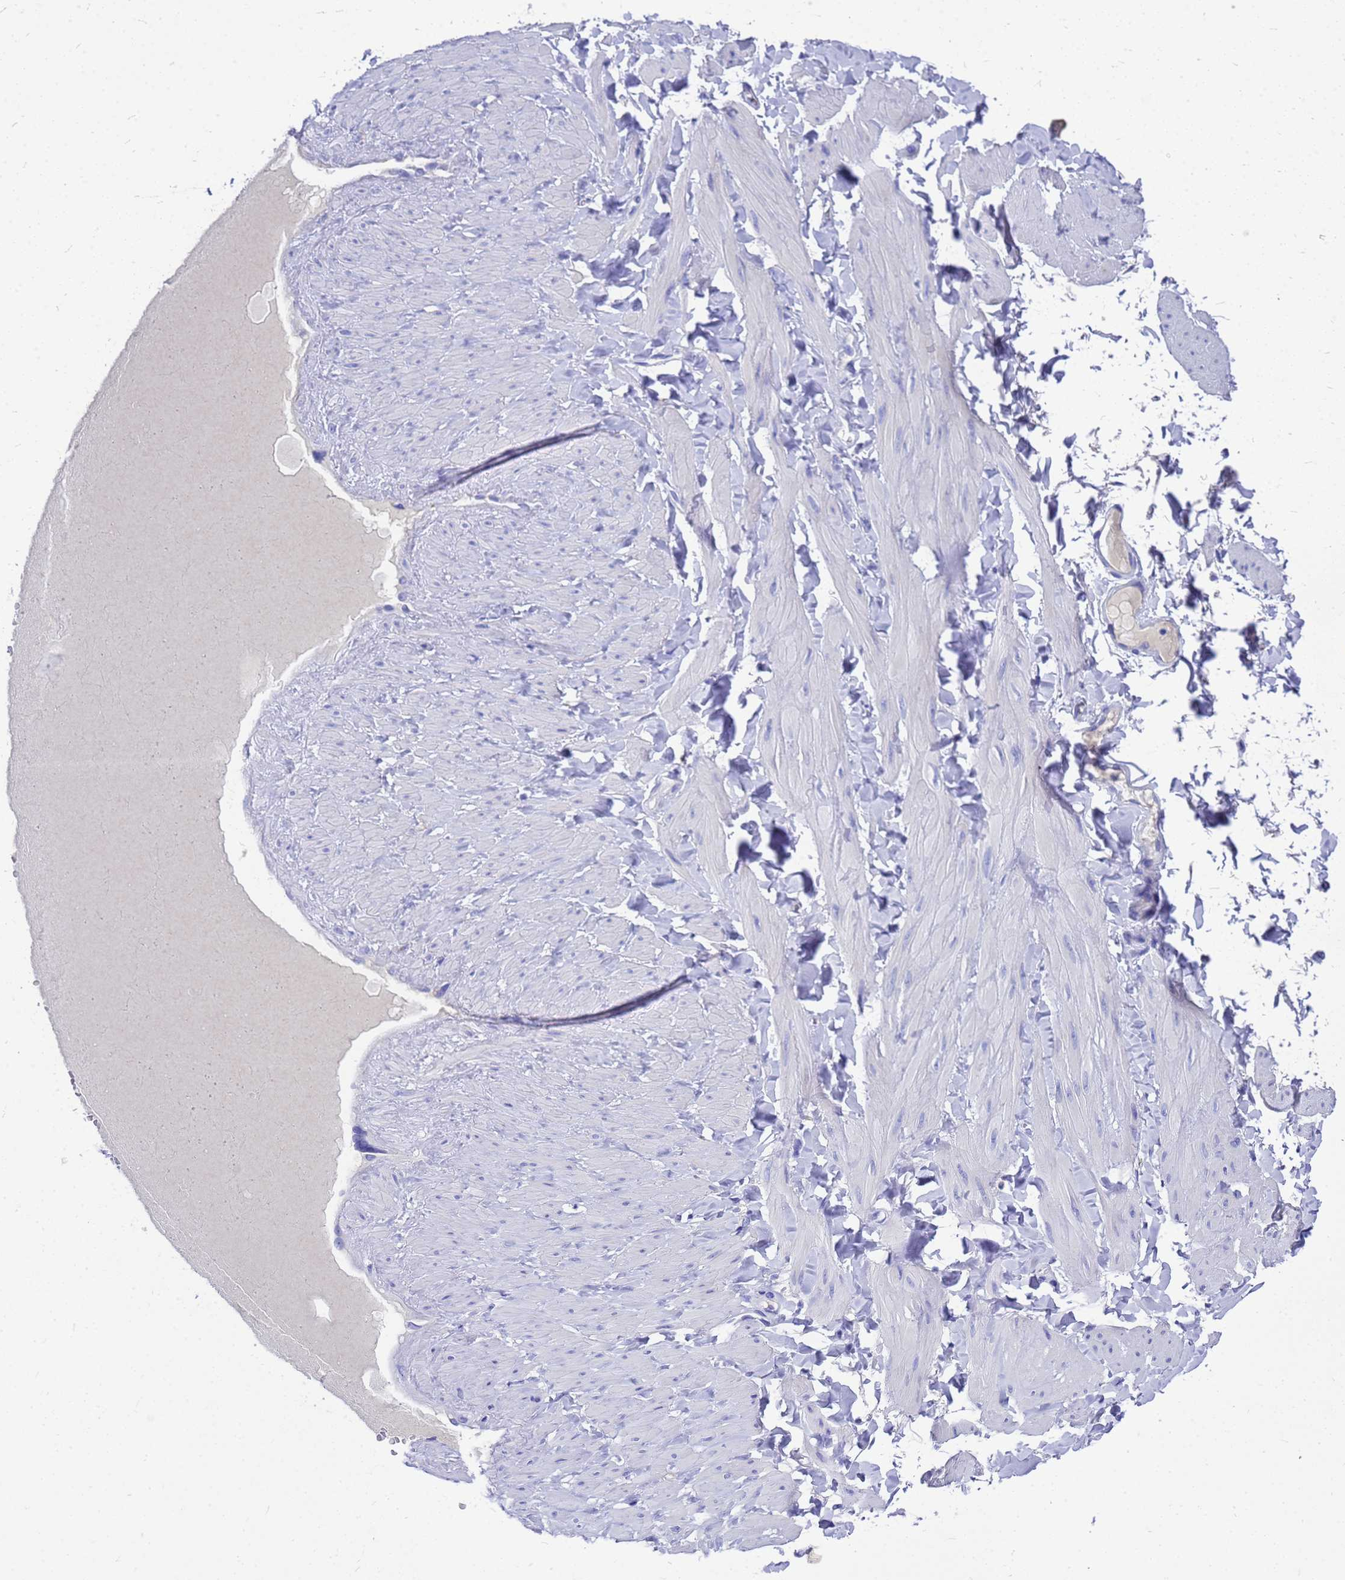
{"staining": {"intensity": "negative", "quantity": "none", "location": "none"}, "tissue": "adipose tissue", "cell_type": "Adipocytes", "image_type": "normal", "snomed": [{"axis": "morphology", "description": "Normal tissue, NOS"}, {"axis": "topography", "description": "Adipose tissue"}, {"axis": "topography", "description": "Vascular tissue"}, {"axis": "topography", "description": "Peripheral nerve tissue"}], "caption": "The image displays no significant expression in adipocytes of adipose tissue.", "gene": "OR52E2", "patient": {"sex": "male", "age": 25}}